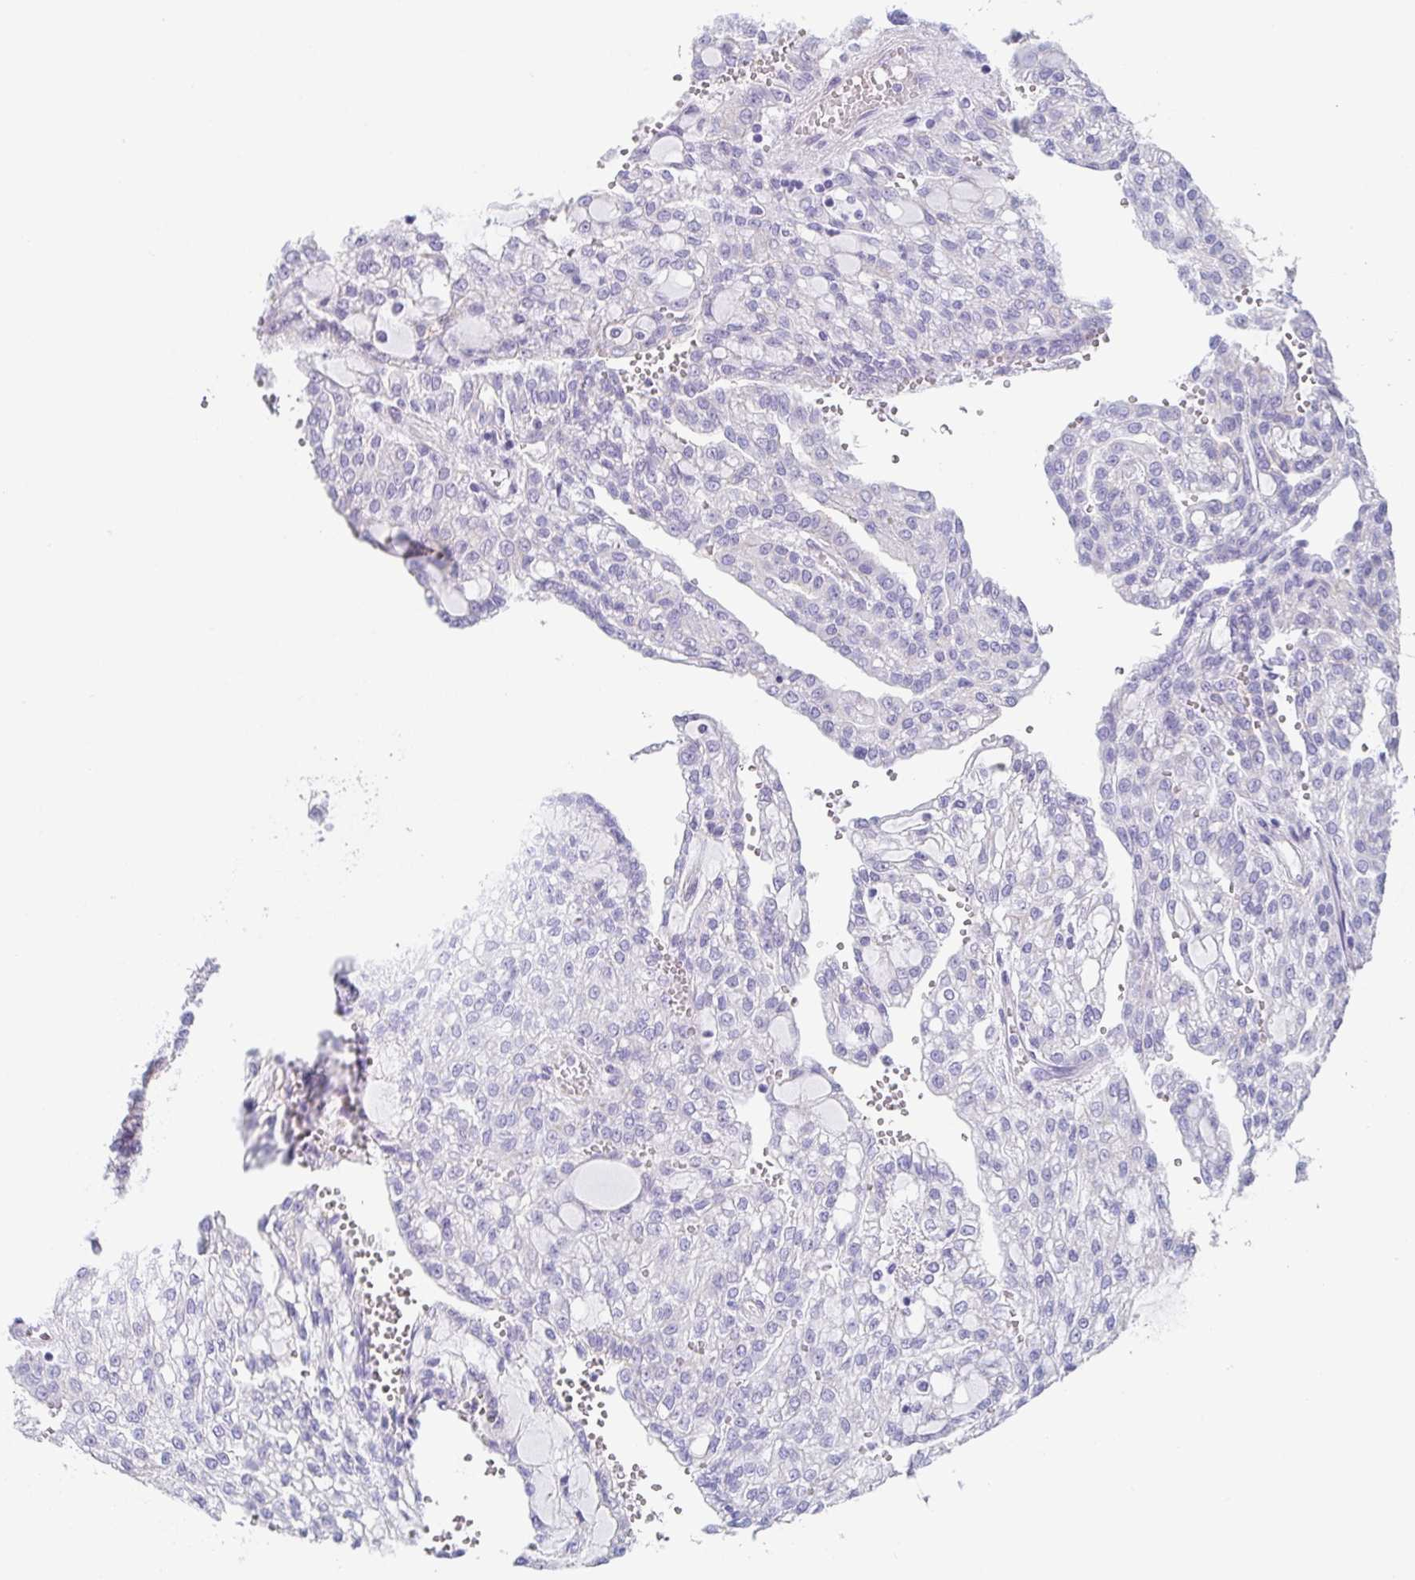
{"staining": {"intensity": "negative", "quantity": "none", "location": "none"}, "tissue": "renal cancer", "cell_type": "Tumor cells", "image_type": "cancer", "snomed": [{"axis": "morphology", "description": "Adenocarcinoma, NOS"}, {"axis": "topography", "description": "Kidney"}], "caption": "Immunohistochemical staining of human adenocarcinoma (renal) demonstrates no significant staining in tumor cells.", "gene": "DBN1", "patient": {"sex": "male", "age": 63}}